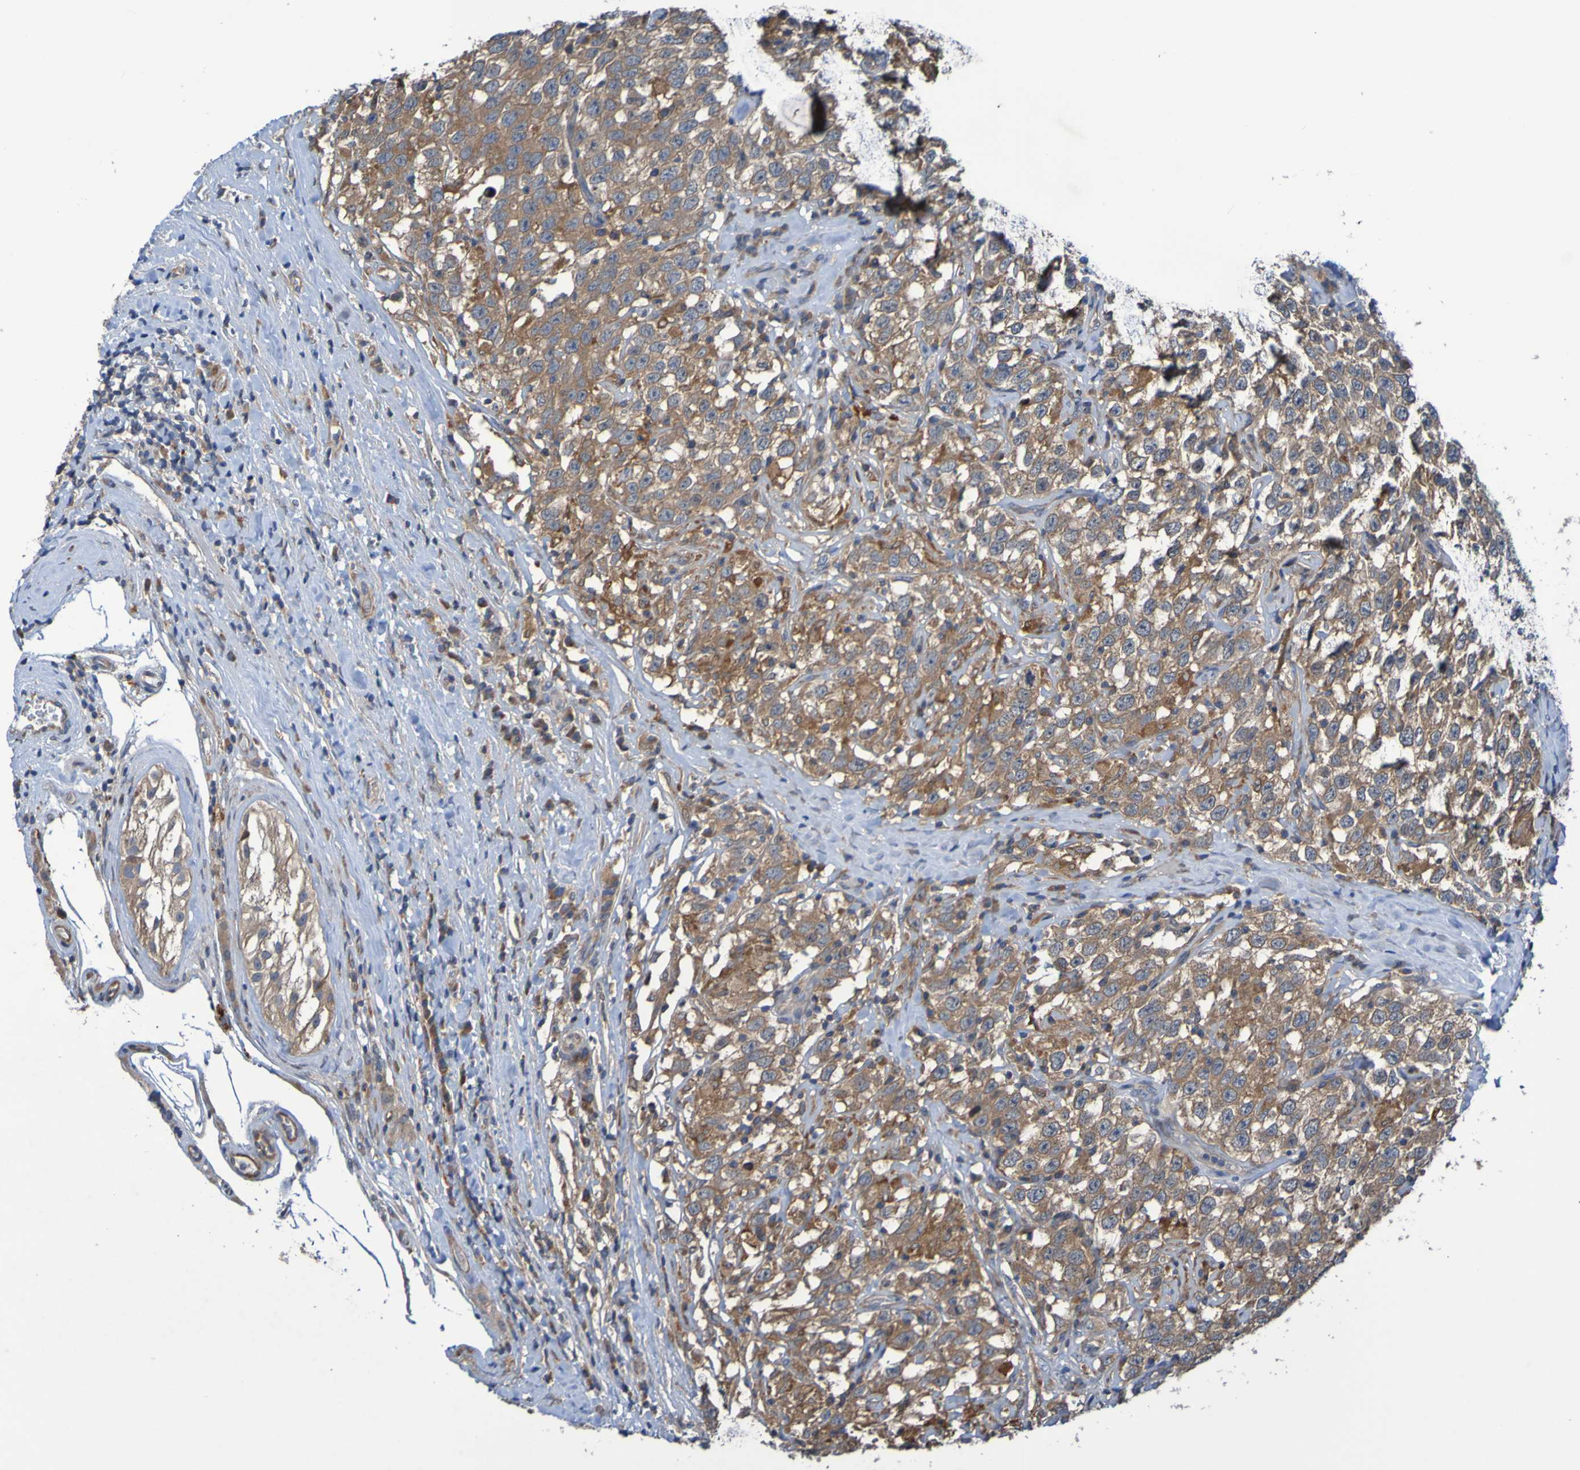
{"staining": {"intensity": "moderate", "quantity": ">75%", "location": "cytoplasmic/membranous"}, "tissue": "testis cancer", "cell_type": "Tumor cells", "image_type": "cancer", "snomed": [{"axis": "morphology", "description": "Seminoma, NOS"}, {"axis": "topography", "description": "Testis"}], "caption": "Testis cancer (seminoma) tissue demonstrates moderate cytoplasmic/membranous expression in about >75% of tumor cells", "gene": "SDK1", "patient": {"sex": "male", "age": 41}}